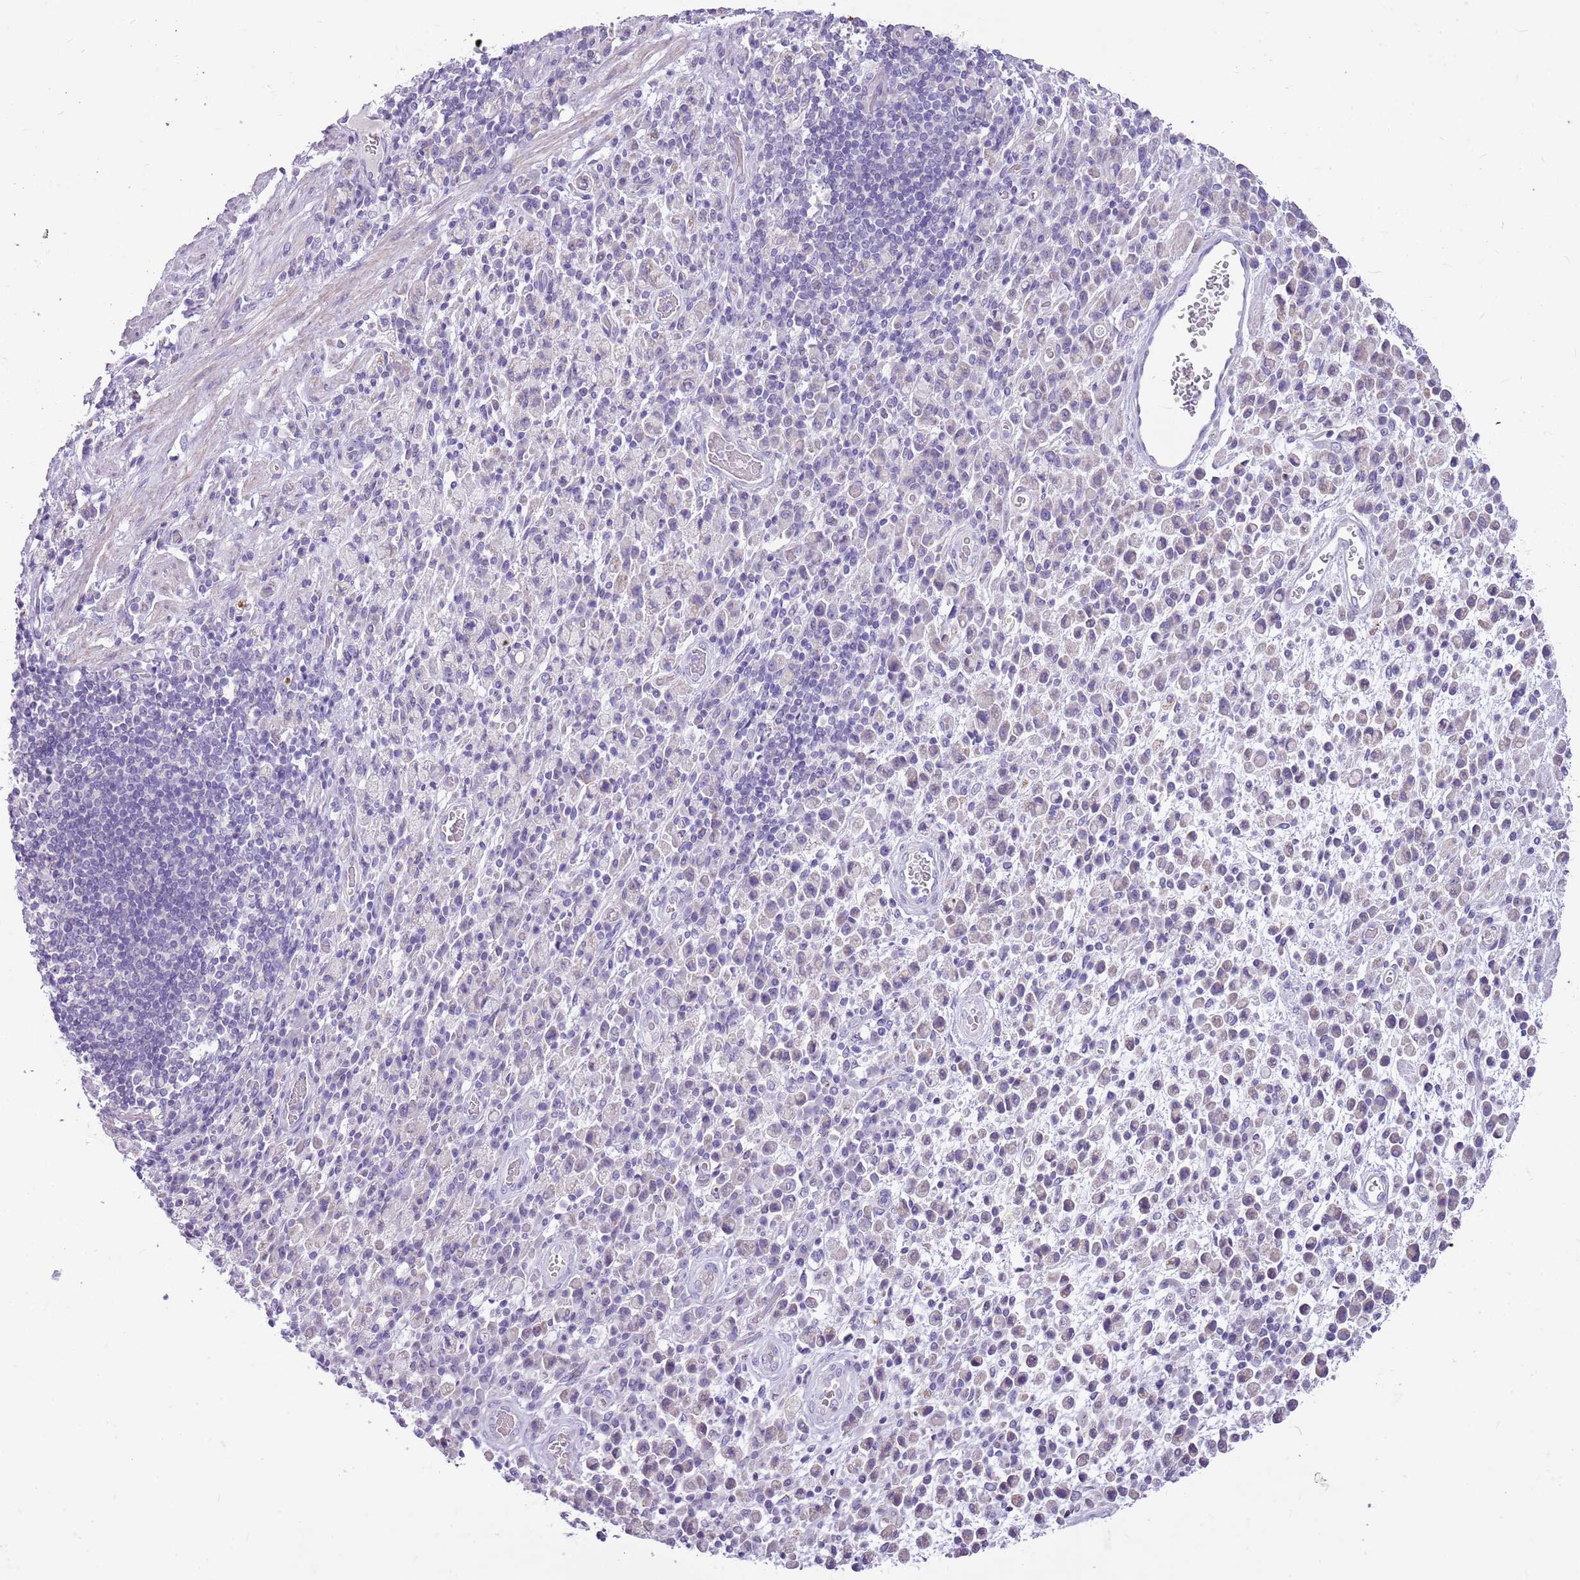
{"staining": {"intensity": "negative", "quantity": "none", "location": "none"}, "tissue": "stomach cancer", "cell_type": "Tumor cells", "image_type": "cancer", "snomed": [{"axis": "morphology", "description": "Adenocarcinoma, NOS"}, {"axis": "topography", "description": "Stomach"}], "caption": "Human stomach cancer stained for a protein using IHC displays no positivity in tumor cells.", "gene": "CNPPD1", "patient": {"sex": "male", "age": 77}}